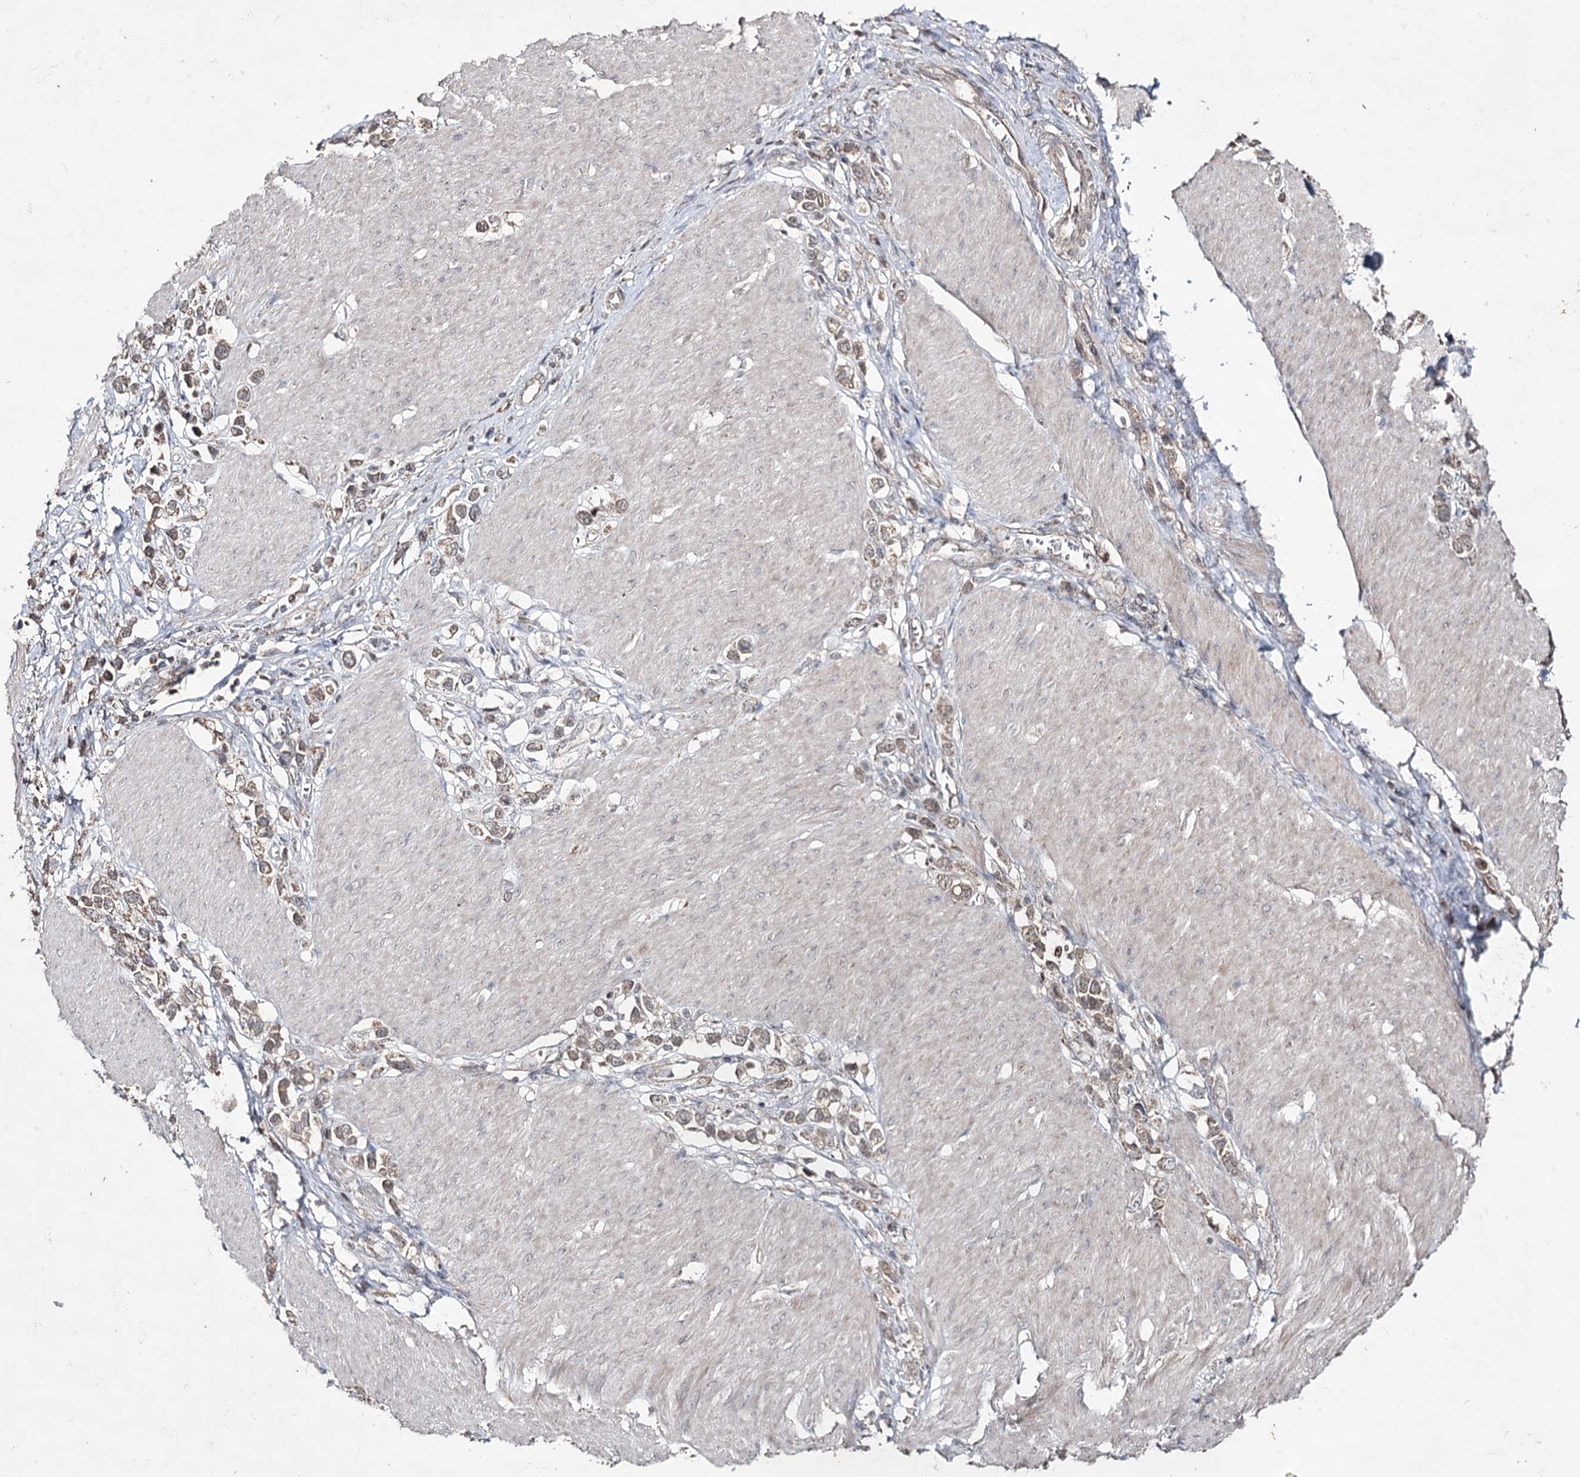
{"staining": {"intensity": "moderate", "quantity": ">75%", "location": "cytoplasmic/membranous"}, "tissue": "stomach cancer", "cell_type": "Tumor cells", "image_type": "cancer", "snomed": [{"axis": "morphology", "description": "Normal tissue, NOS"}, {"axis": "morphology", "description": "Adenocarcinoma, NOS"}, {"axis": "topography", "description": "Stomach, upper"}, {"axis": "topography", "description": "Stomach"}], "caption": "Protein staining shows moderate cytoplasmic/membranous expression in approximately >75% of tumor cells in stomach cancer.", "gene": "ACTR6", "patient": {"sex": "female", "age": 65}}